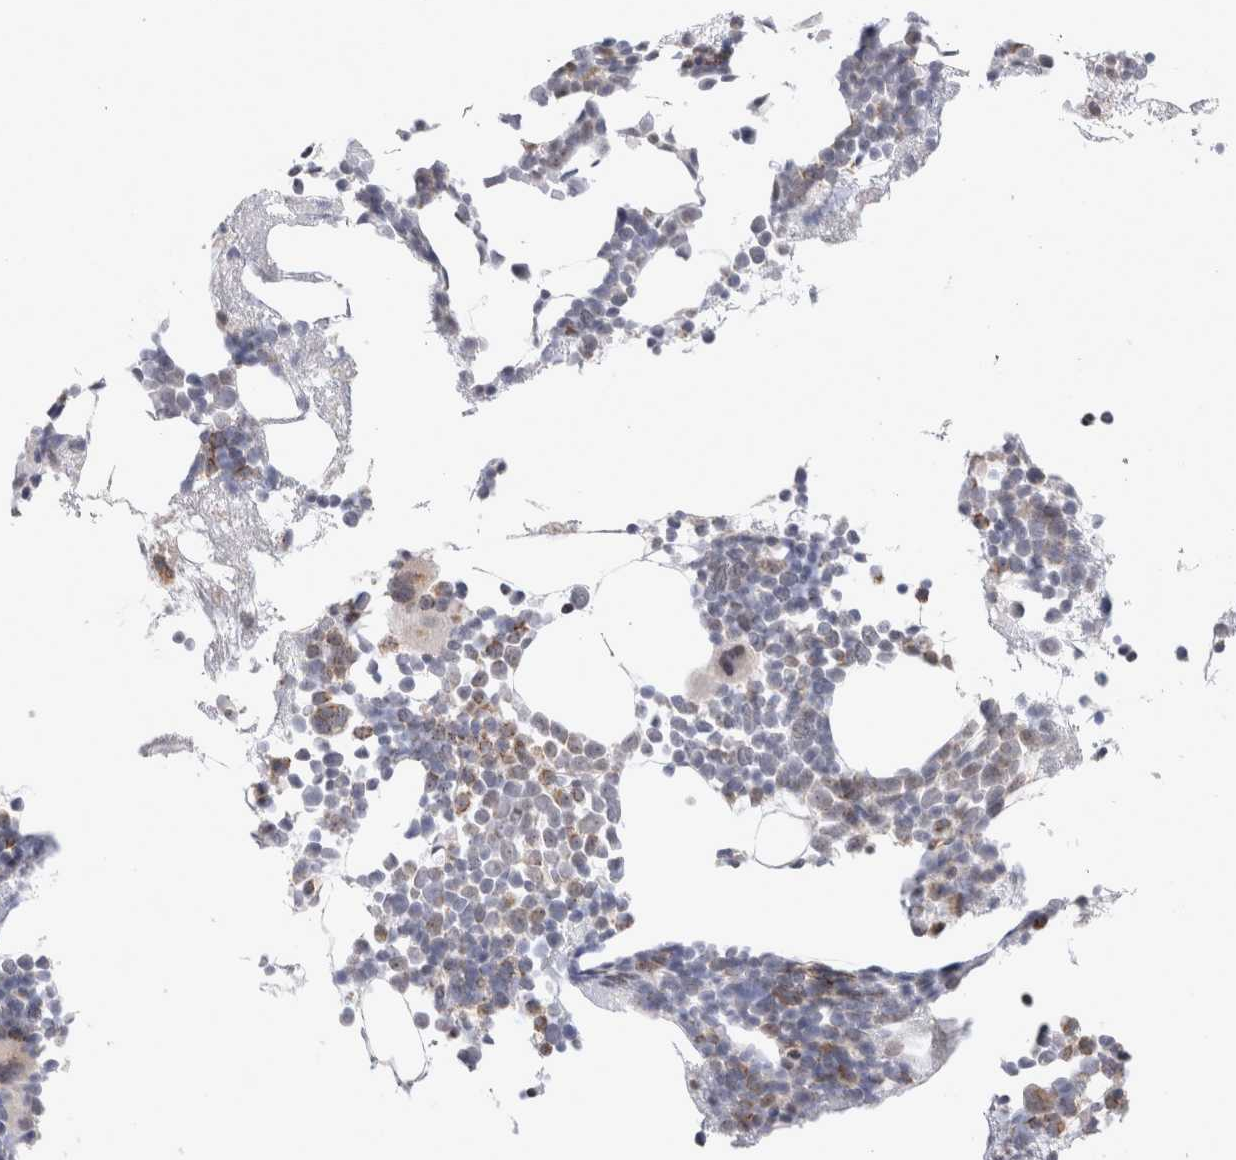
{"staining": {"intensity": "moderate", "quantity": "<25%", "location": "cytoplasmic/membranous,nuclear"}, "tissue": "bone marrow", "cell_type": "Hematopoietic cells", "image_type": "normal", "snomed": [{"axis": "morphology", "description": "Normal tissue, NOS"}, {"axis": "morphology", "description": "Inflammation, NOS"}, {"axis": "topography", "description": "Bone marrow"}], "caption": "Moderate cytoplasmic/membranous,nuclear staining is appreciated in approximately <25% of hematopoietic cells in benign bone marrow. The staining was performed using DAB, with brown indicating positive protein expression. Nuclei are stained blue with hematoxylin.", "gene": "MRPL37", "patient": {"sex": "female", "age": 81}}